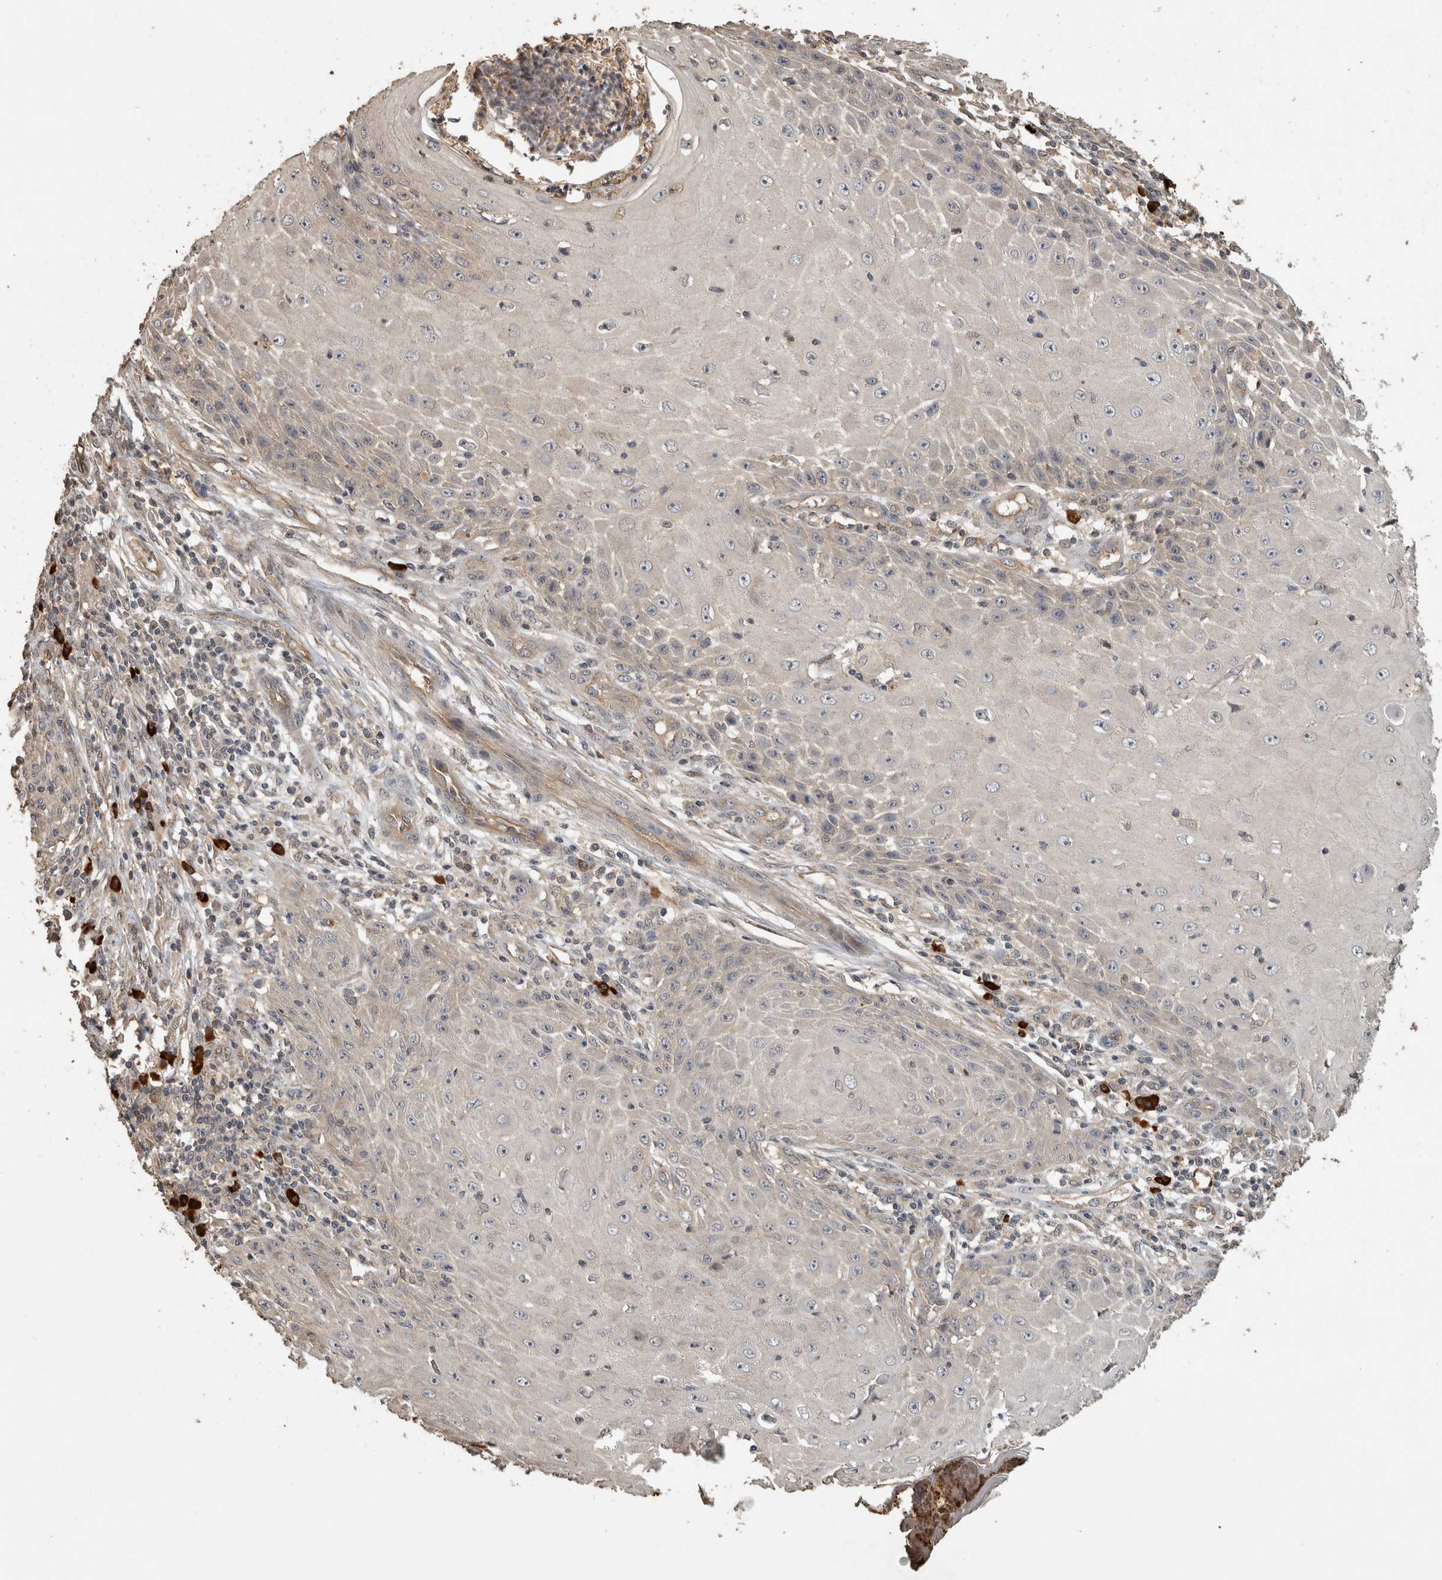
{"staining": {"intensity": "negative", "quantity": "none", "location": "none"}, "tissue": "skin cancer", "cell_type": "Tumor cells", "image_type": "cancer", "snomed": [{"axis": "morphology", "description": "Squamous cell carcinoma, NOS"}, {"axis": "topography", "description": "Skin"}], "caption": "Immunohistochemical staining of skin squamous cell carcinoma shows no significant positivity in tumor cells.", "gene": "RHPN1", "patient": {"sex": "female", "age": 73}}